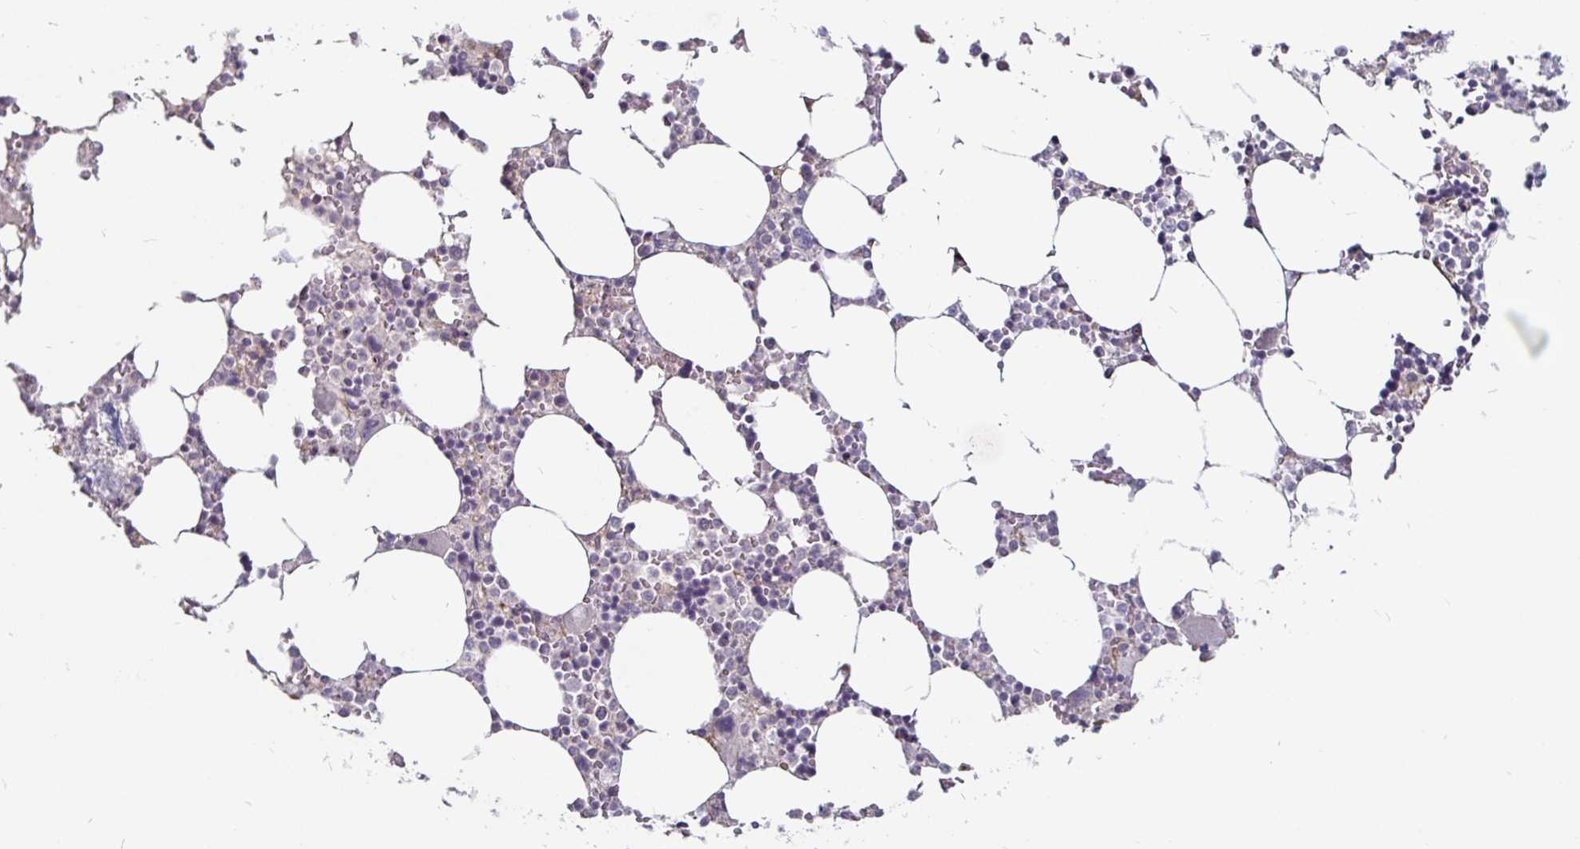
{"staining": {"intensity": "negative", "quantity": "none", "location": "none"}, "tissue": "bone marrow", "cell_type": "Hematopoietic cells", "image_type": "normal", "snomed": [{"axis": "morphology", "description": "Normal tissue, NOS"}, {"axis": "topography", "description": "Bone marrow"}], "caption": "Hematopoietic cells are negative for protein expression in normal human bone marrow. (Immunohistochemistry, brightfield microscopy, high magnification).", "gene": "FAIM2", "patient": {"sex": "male", "age": 64}}